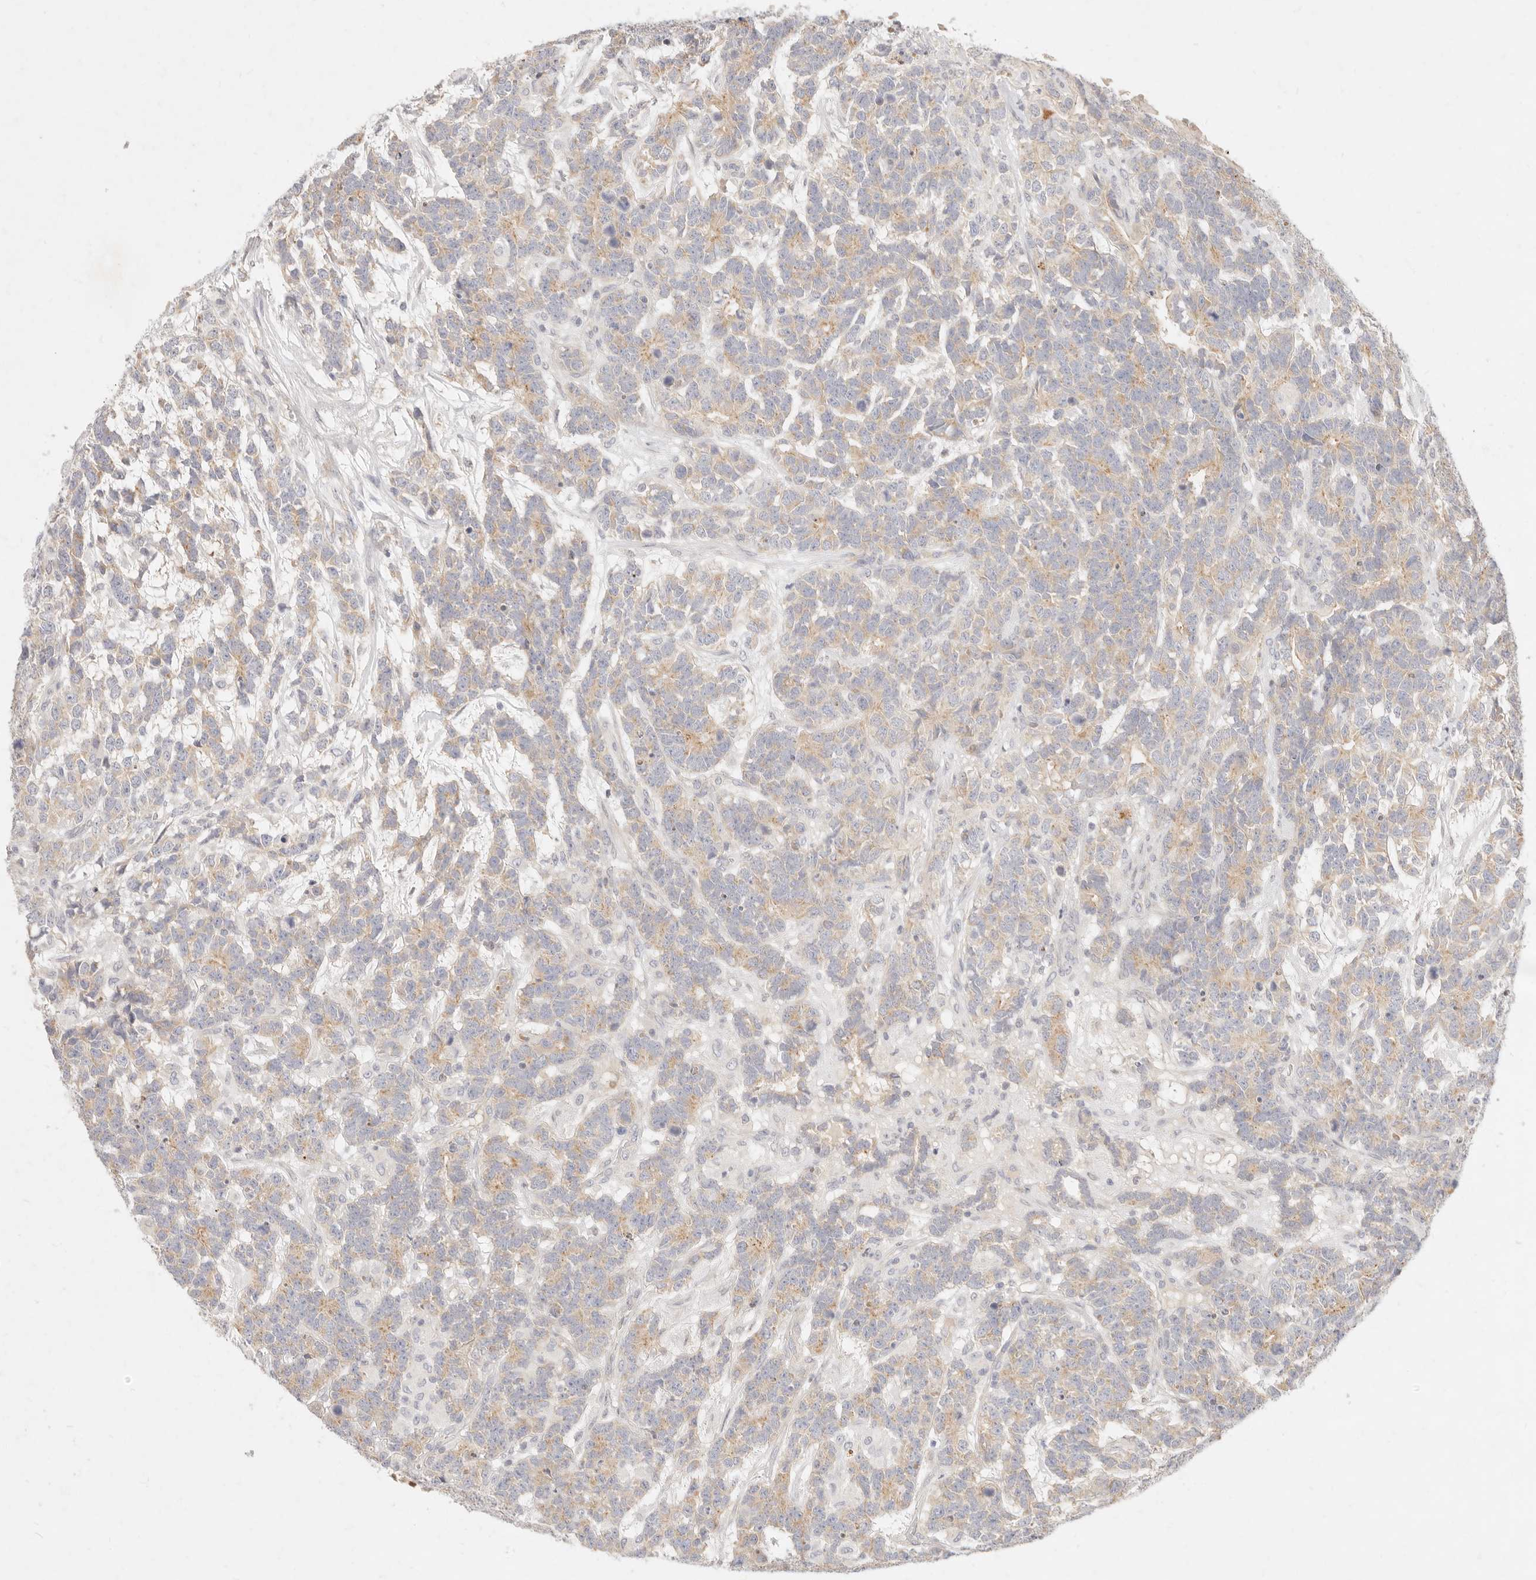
{"staining": {"intensity": "weak", "quantity": ">75%", "location": "cytoplasmic/membranous"}, "tissue": "testis cancer", "cell_type": "Tumor cells", "image_type": "cancer", "snomed": [{"axis": "morphology", "description": "Carcinoma, Embryonal, NOS"}, {"axis": "topography", "description": "Testis"}], "caption": "Immunohistochemistry (IHC) of testis cancer reveals low levels of weak cytoplasmic/membranous expression in about >75% of tumor cells. The protein is shown in brown color, while the nuclei are stained blue.", "gene": "ASCL3", "patient": {"sex": "male", "age": 26}}